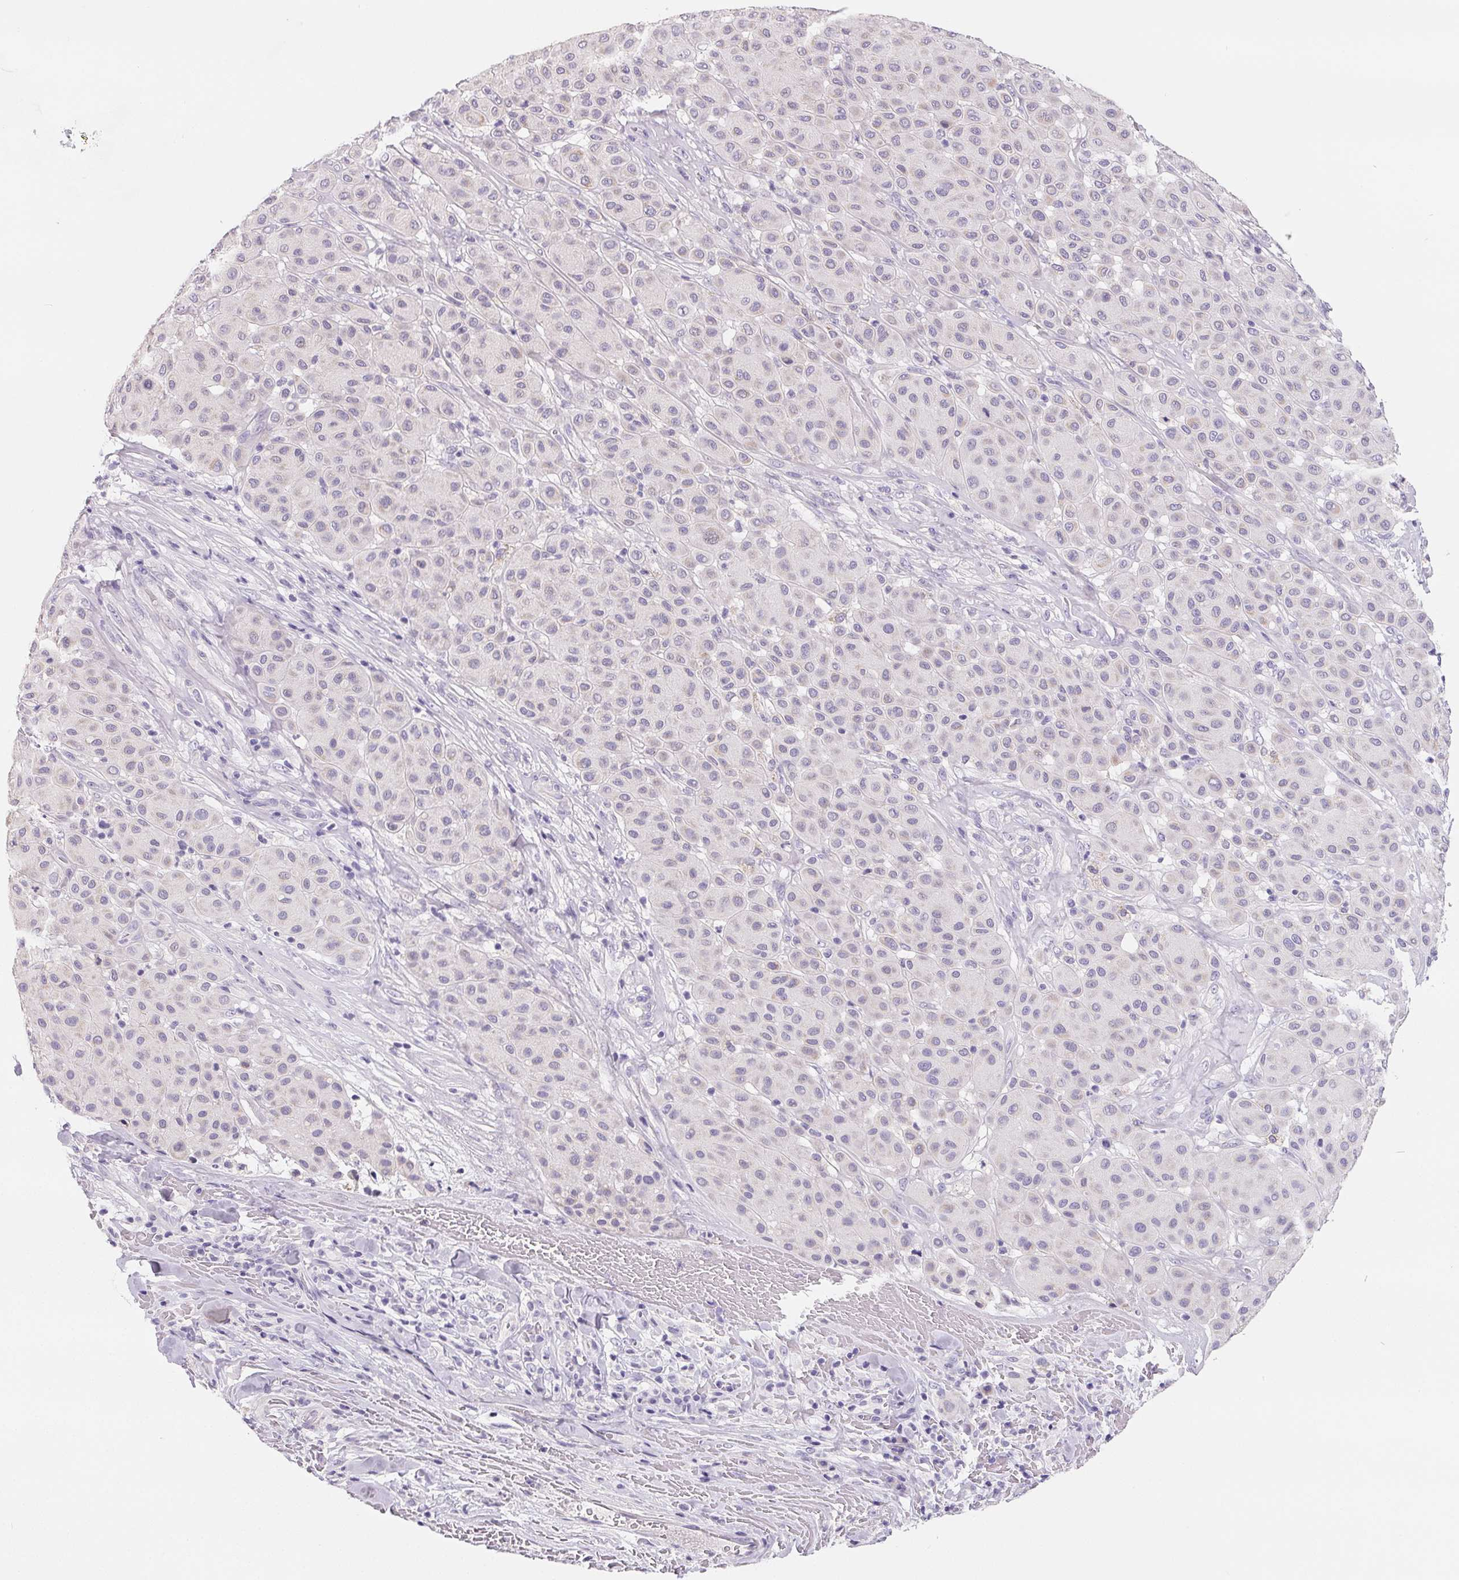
{"staining": {"intensity": "negative", "quantity": "none", "location": "none"}, "tissue": "melanoma", "cell_type": "Tumor cells", "image_type": "cancer", "snomed": [{"axis": "morphology", "description": "Malignant melanoma, Metastatic site"}, {"axis": "topography", "description": "Smooth muscle"}], "caption": "Immunohistochemical staining of human melanoma shows no significant positivity in tumor cells.", "gene": "FDX1", "patient": {"sex": "male", "age": 41}}